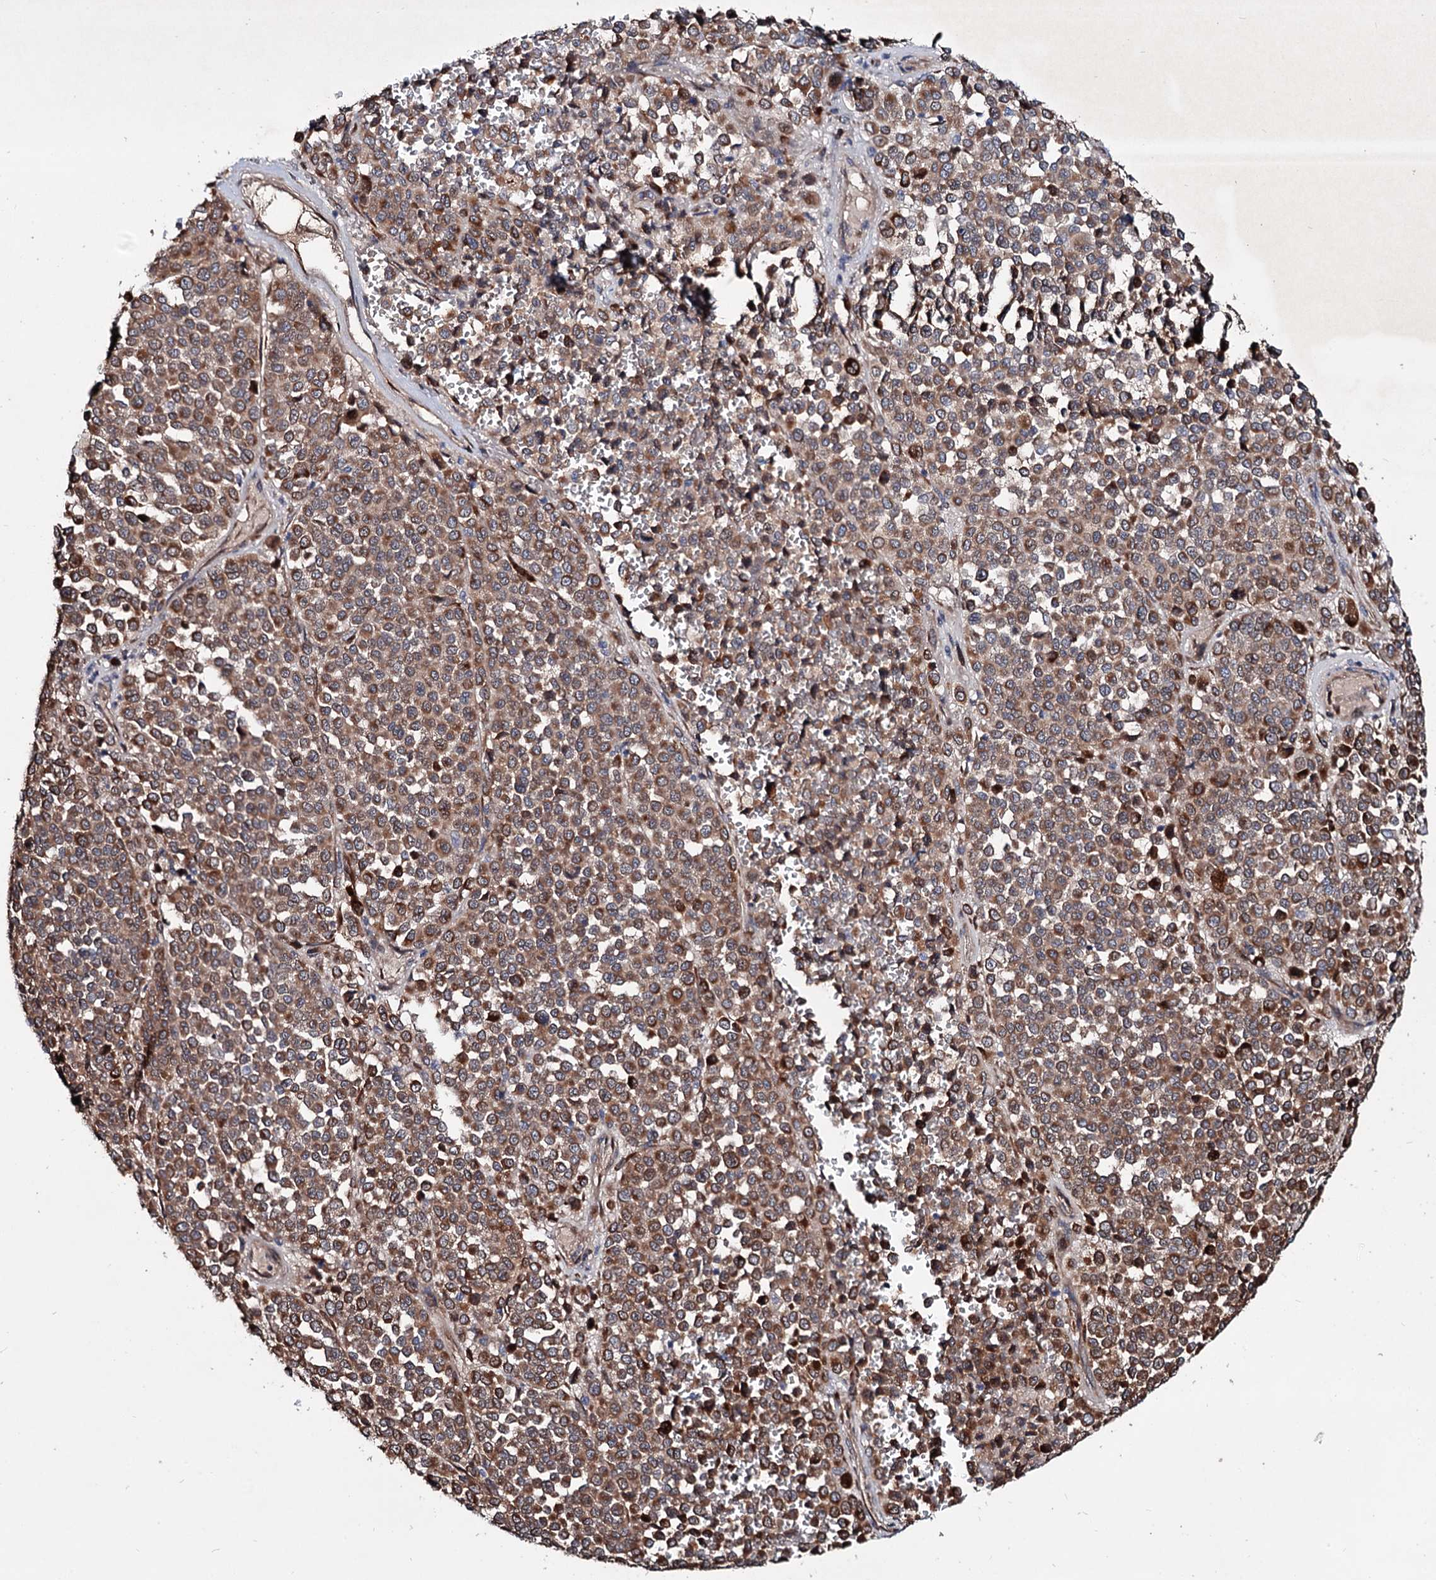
{"staining": {"intensity": "moderate", "quantity": ">75%", "location": "cytoplasmic/membranous"}, "tissue": "melanoma", "cell_type": "Tumor cells", "image_type": "cancer", "snomed": [{"axis": "morphology", "description": "Malignant melanoma, Metastatic site"}, {"axis": "topography", "description": "Pancreas"}], "caption": "The immunohistochemical stain labels moderate cytoplasmic/membranous staining in tumor cells of malignant melanoma (metastatic site) tissue. The staining was performed using DAB to visualize the protein expression in brown, while the nuclei were stained in blue with hematoxylin (Magnification: 20x).", "gene": "PTDSS2", "patient": {"sex": "female", "age": 30}}